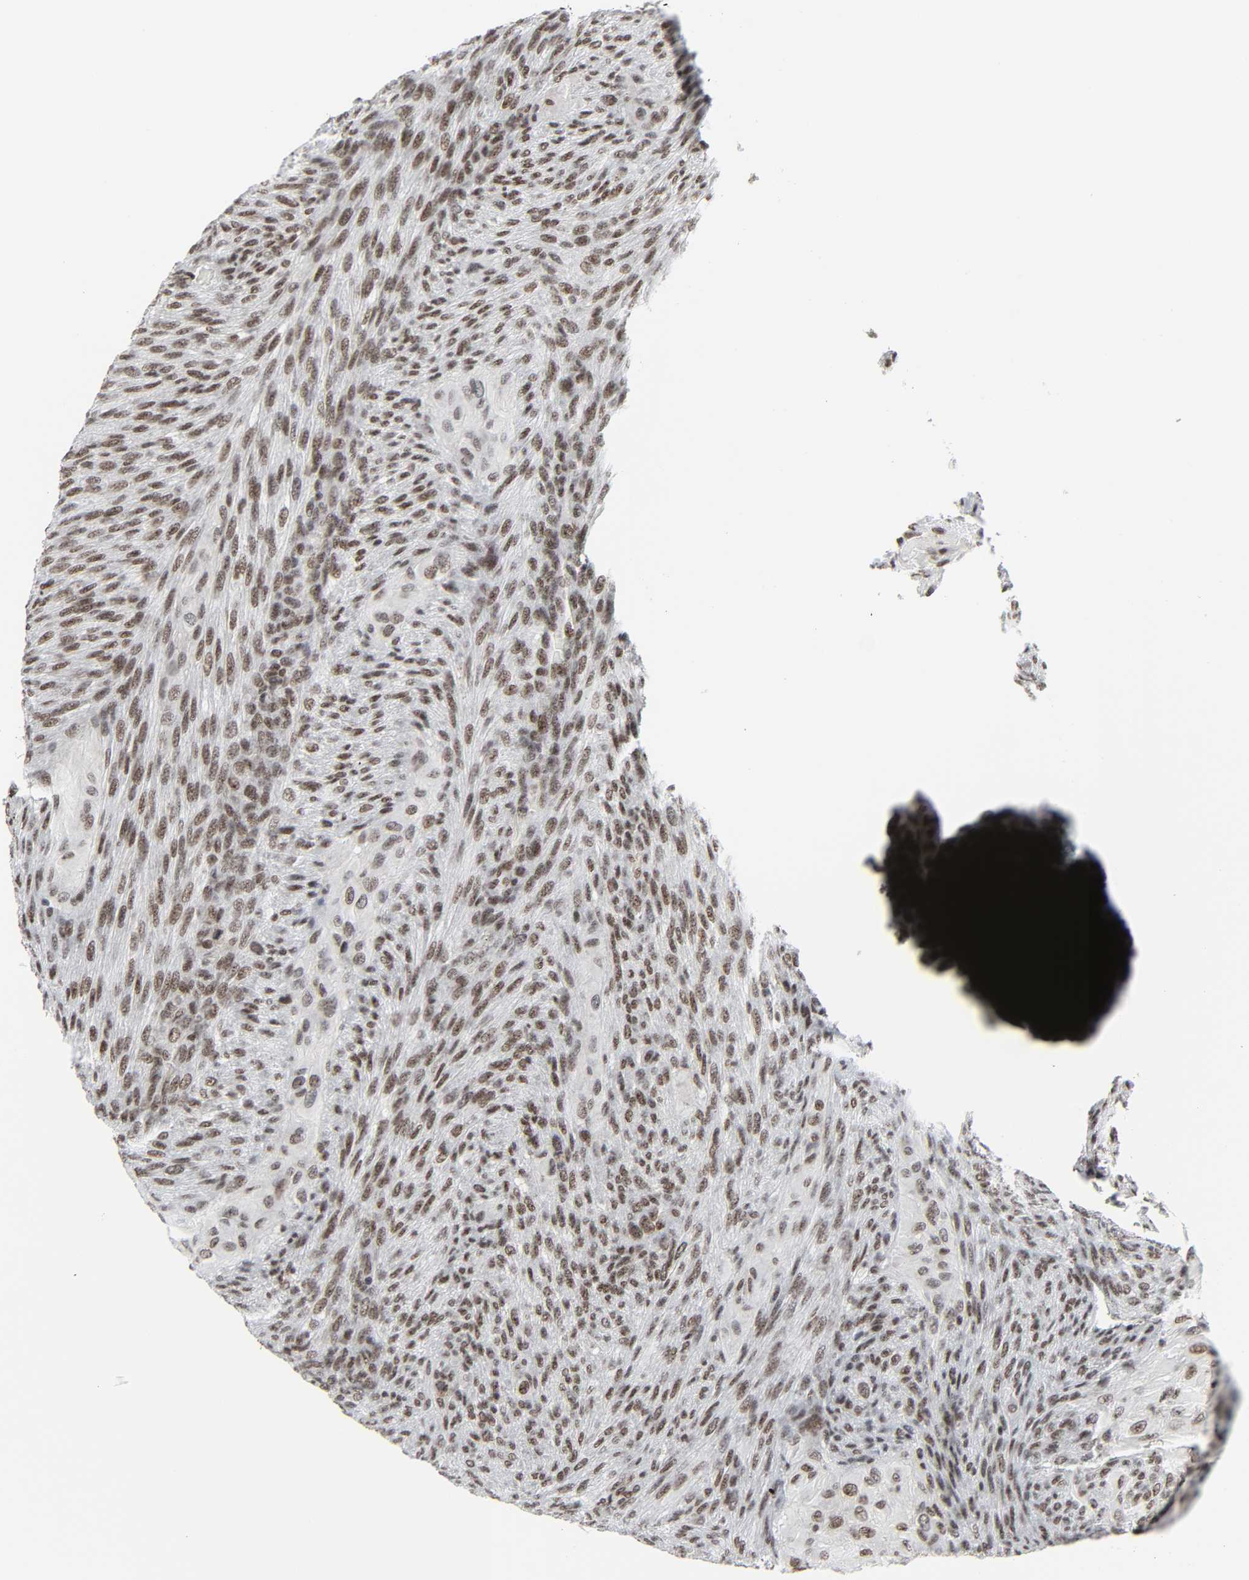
{"staining": {"intensity": "strong", "quantity": ">75%", "location": "nuclear"}, "tissue": "glioma", "cell_type": "Tumor cells", "image_type": "cancer", "snomed": [{"axis": "morphology", "description": "Glioma, malignant, High grade"}, {"axis": "topography", "description": "Cerebral cortex"}], "caption": "Immunohistochemistry (DAB) staining of human malignant glioma (high-grade) reveals strong nuclear protein positivity in about >75% of tumor cells.", "gene": "CDK7", "patient": {"sex": "female", "age": 55}}